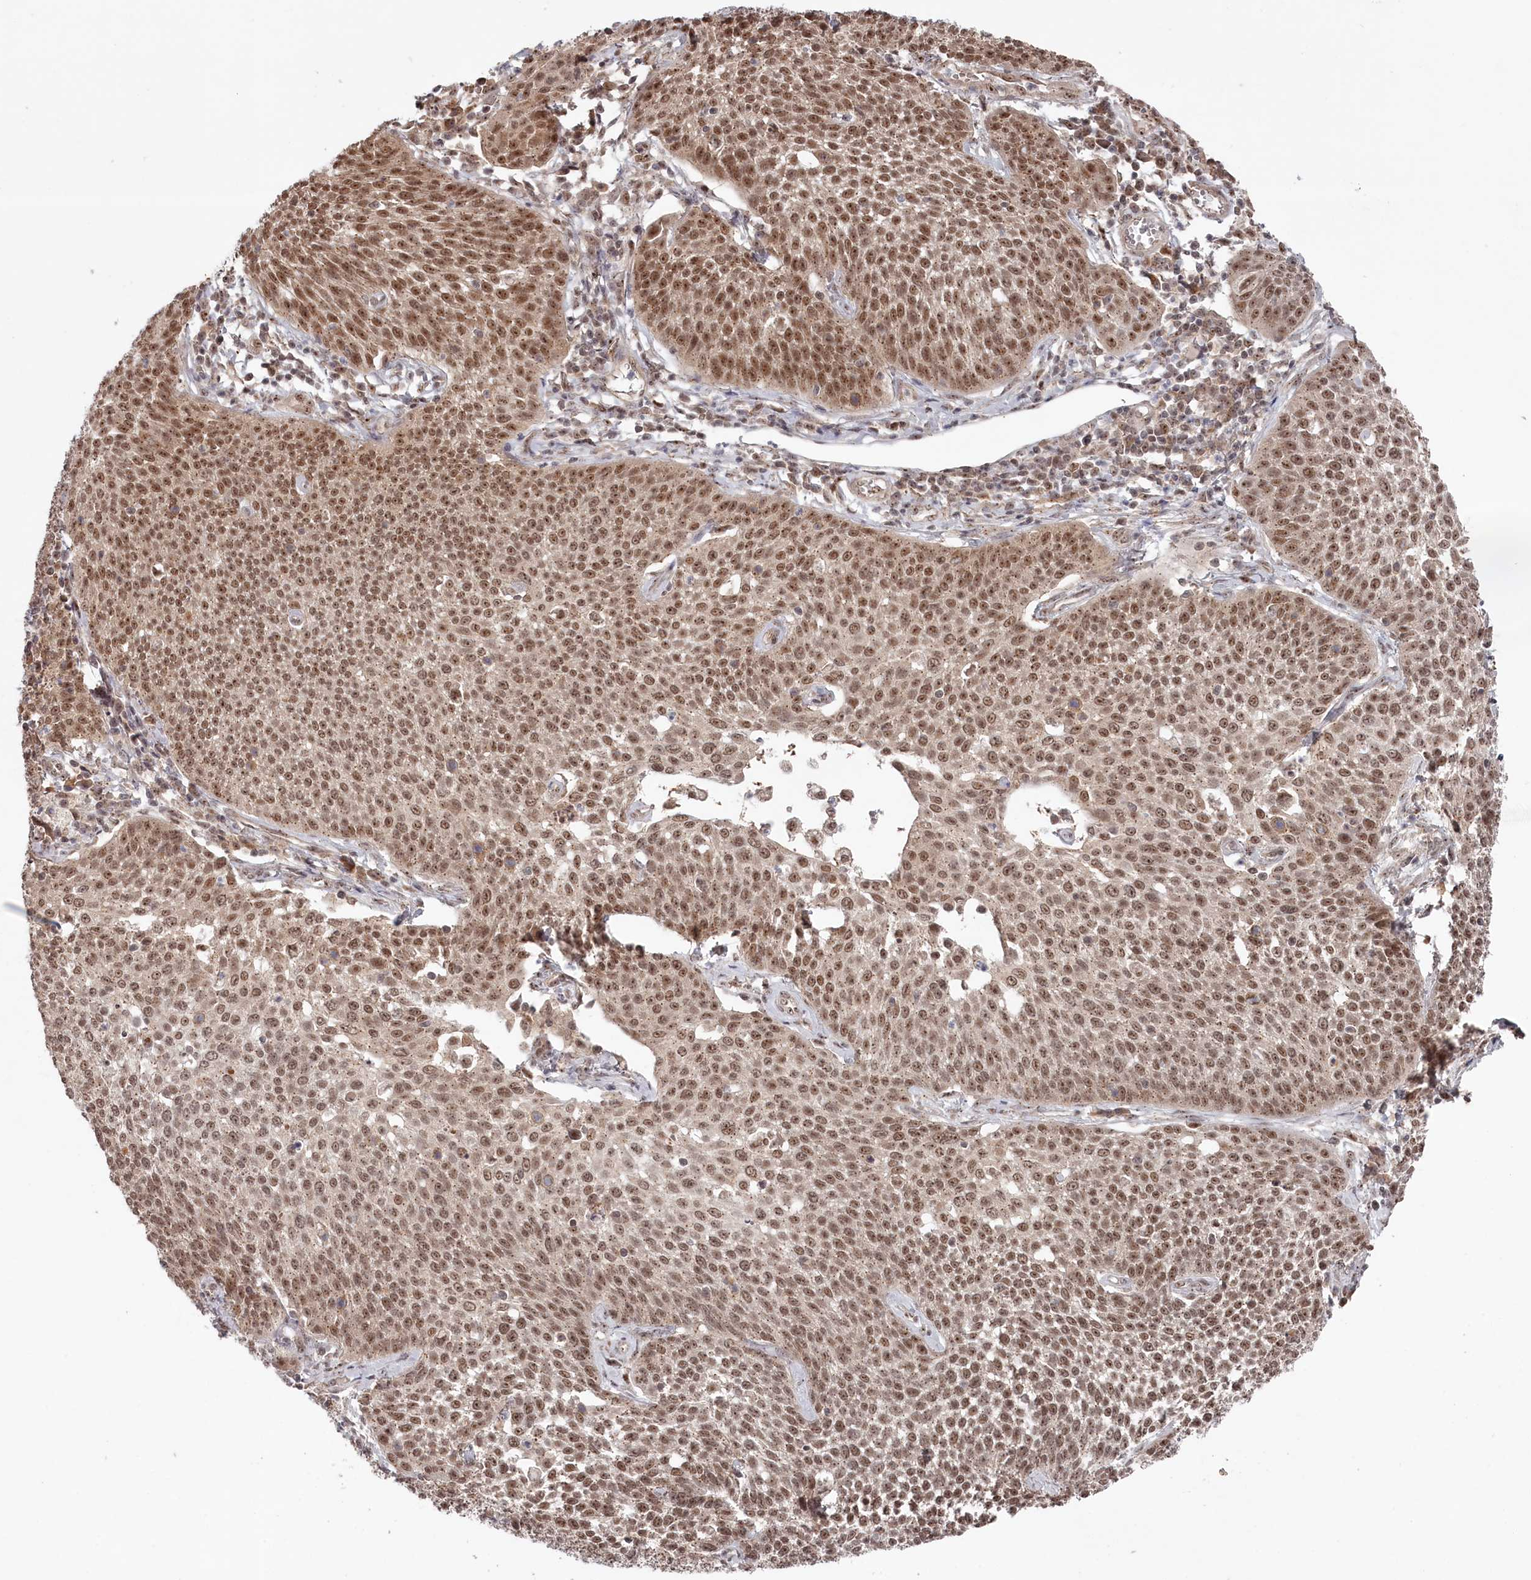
{"staining": {"intensity": "moderate", "quantity": ">75%", "location": "nuclear"}, "tissue": "cervical cancer", "cell_type": "Tumor cells", "image_type": "cancer", "snomed": [{"axis": "morphology", "description": "Squamous cell carcinoma, NOS"}, {"axis": "topography", "description": "Cervix"}], "caption": "IHC of squamous cell carcinoma (cervical) exhibits medium levels of moderate nuclear positivity in about >75% of tumor cells.", "gene": "EXOSC1", "patient": {"sex": "female", "age": 34}}